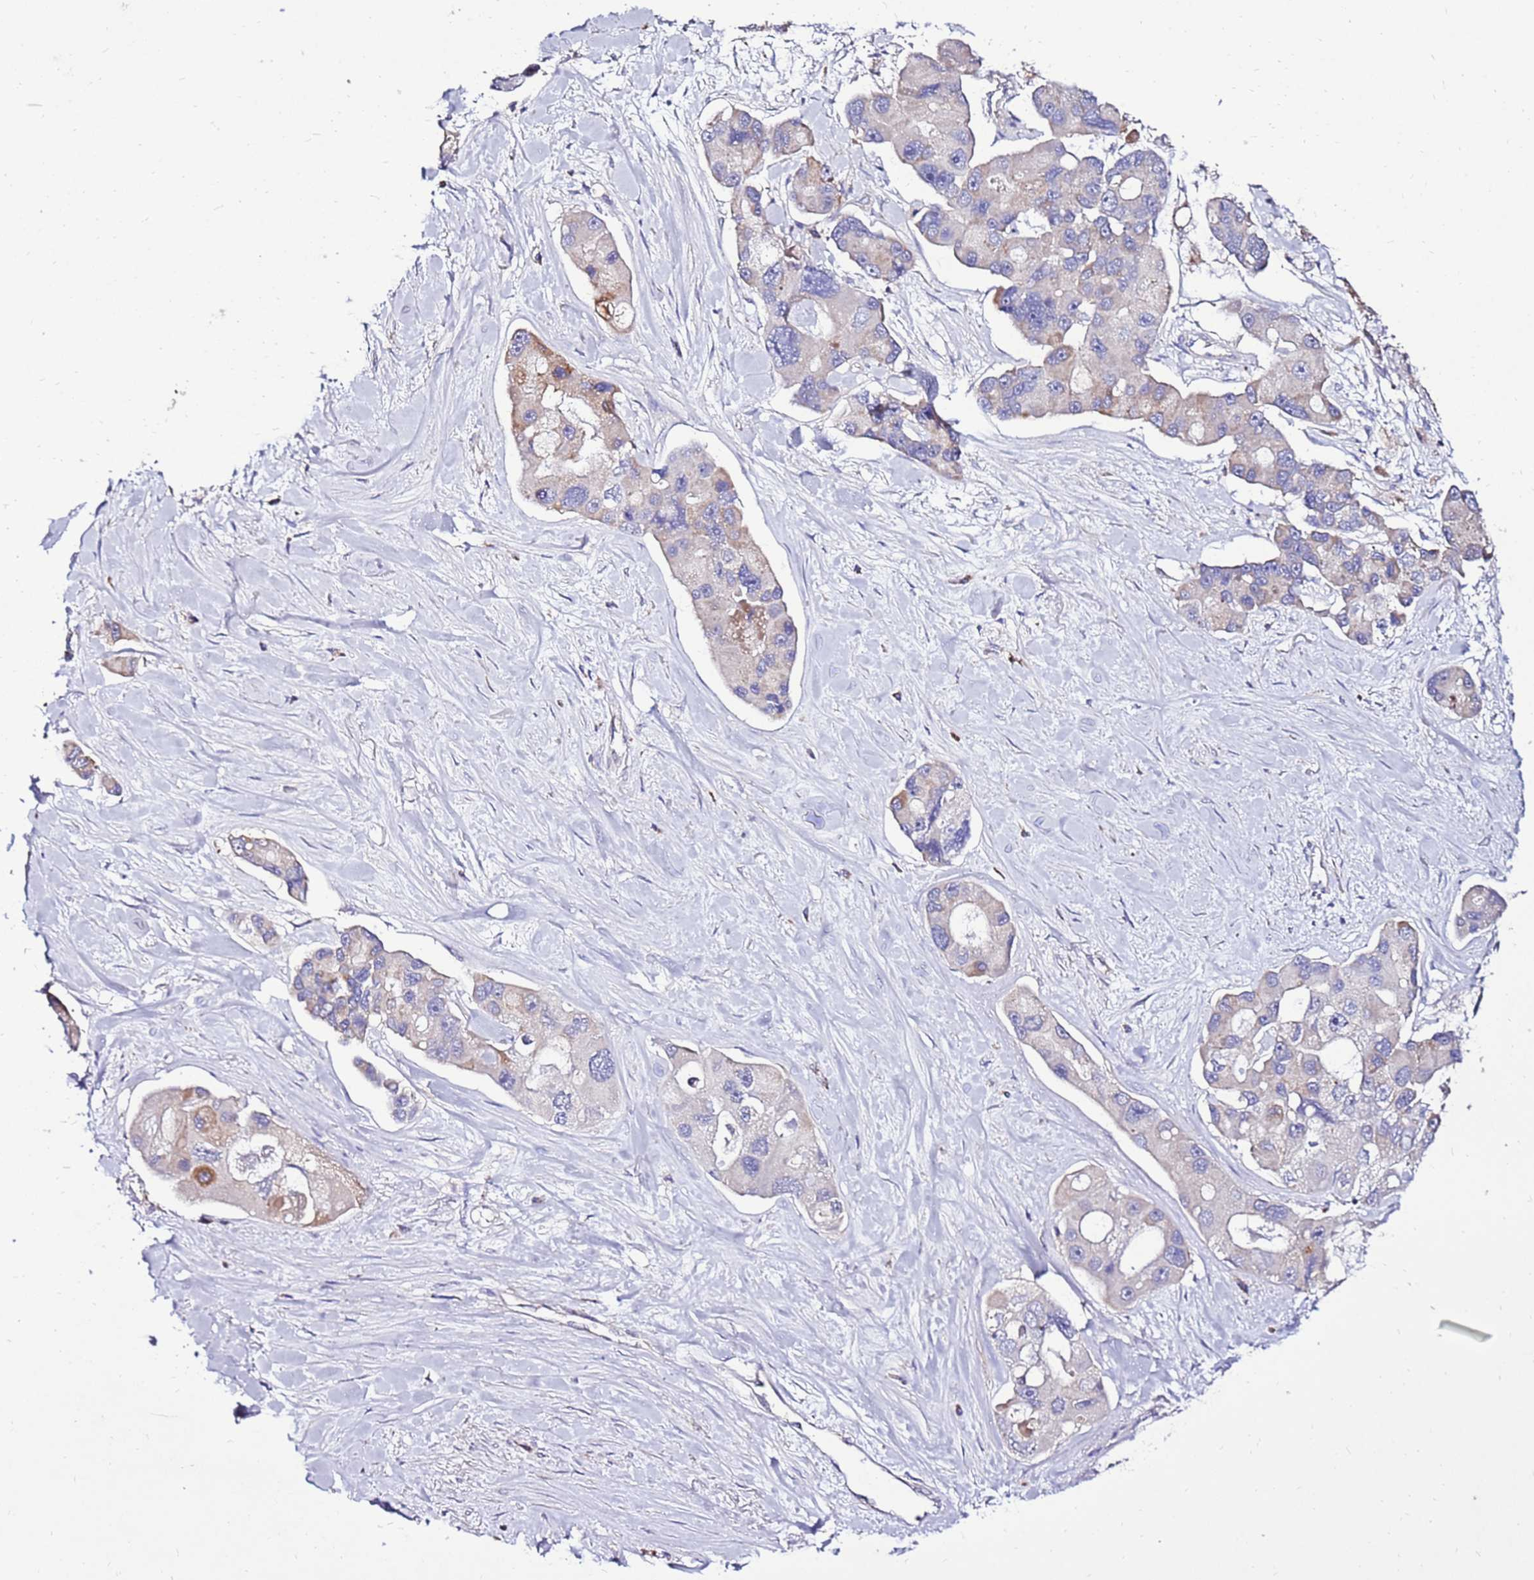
{"staining": {"intensity": "moderate", "quantity": "<25%", "location": "cytoplasmic/membranous"}, "tissue": "lung cancer", "cell_type": "Tumor cells", "image_type": "cancer", "snomed": [{"axis": "morphology", "description": "Adenocarcinoma, NOS"}, {"axis": "topography", "description": "Lung"}], "caption": "Protein staining of lung cancer (adenocarcinoma) tissue demonstrates moderate cytoplasmic/membranous staining in approximately <25% of tumor cells.", "gene": "TMEM106C", "patient": {"sex": "female", "age": 54}}